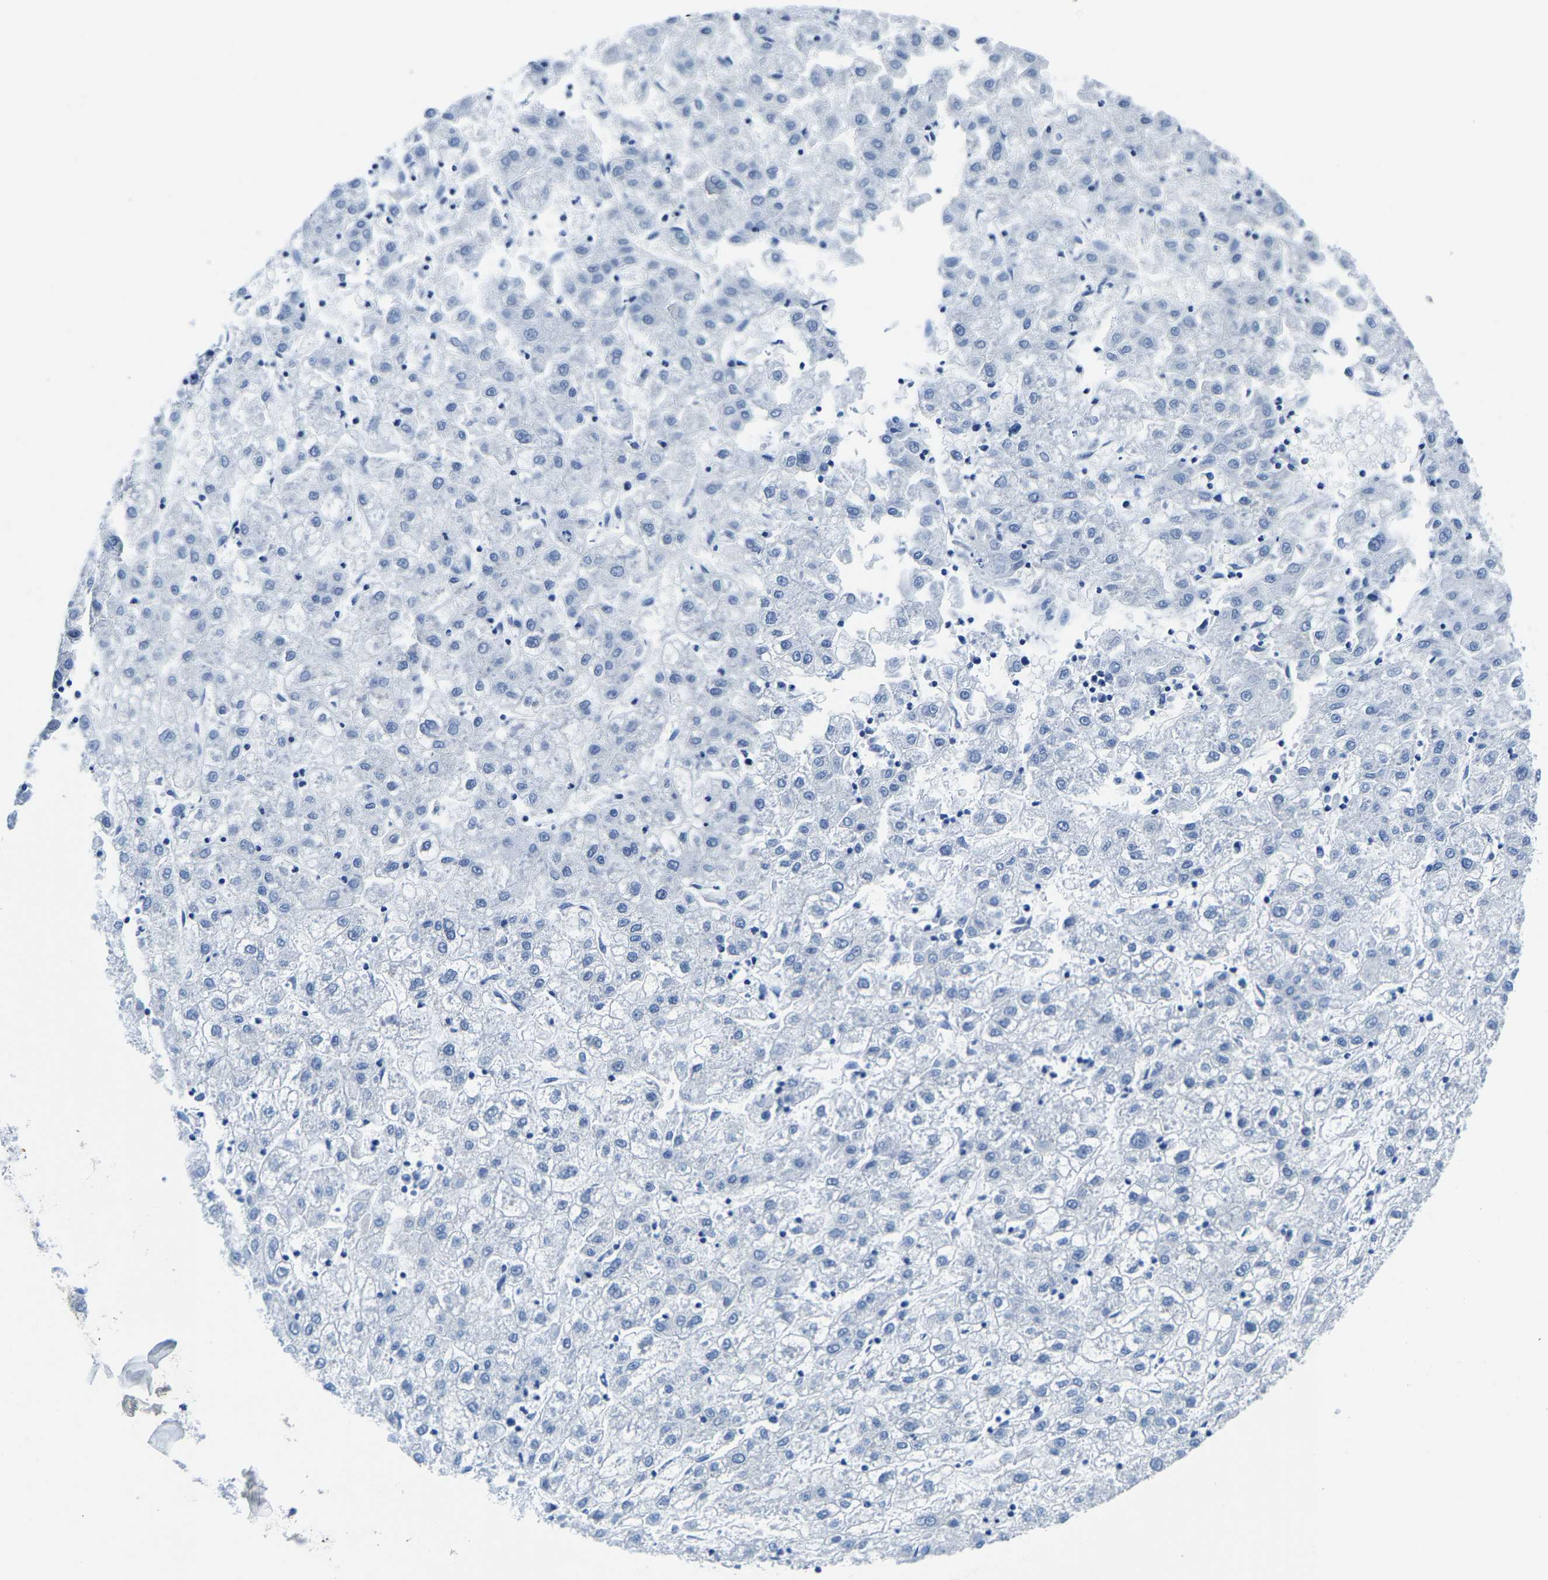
{"staining": {"intensity": "negative", "quantity": "none", "location": "none"}, "tissue": "liver cancer", "cell_type": "Tumor cells", "image_type": "cancer", "snomed": [{"axis": "morphology", "description": "Carcinoma, Hepatocellular, NOS"}, {"axis": "topography", "description": "Liver"}], "caption": "Immunohistochemistry image of neoplastic tissue: liver cancer stained with DAB reveals no significant protein expression in tumor cells.", "gene": "SSH3", "patient": {"sex": "male", "age": 72}}